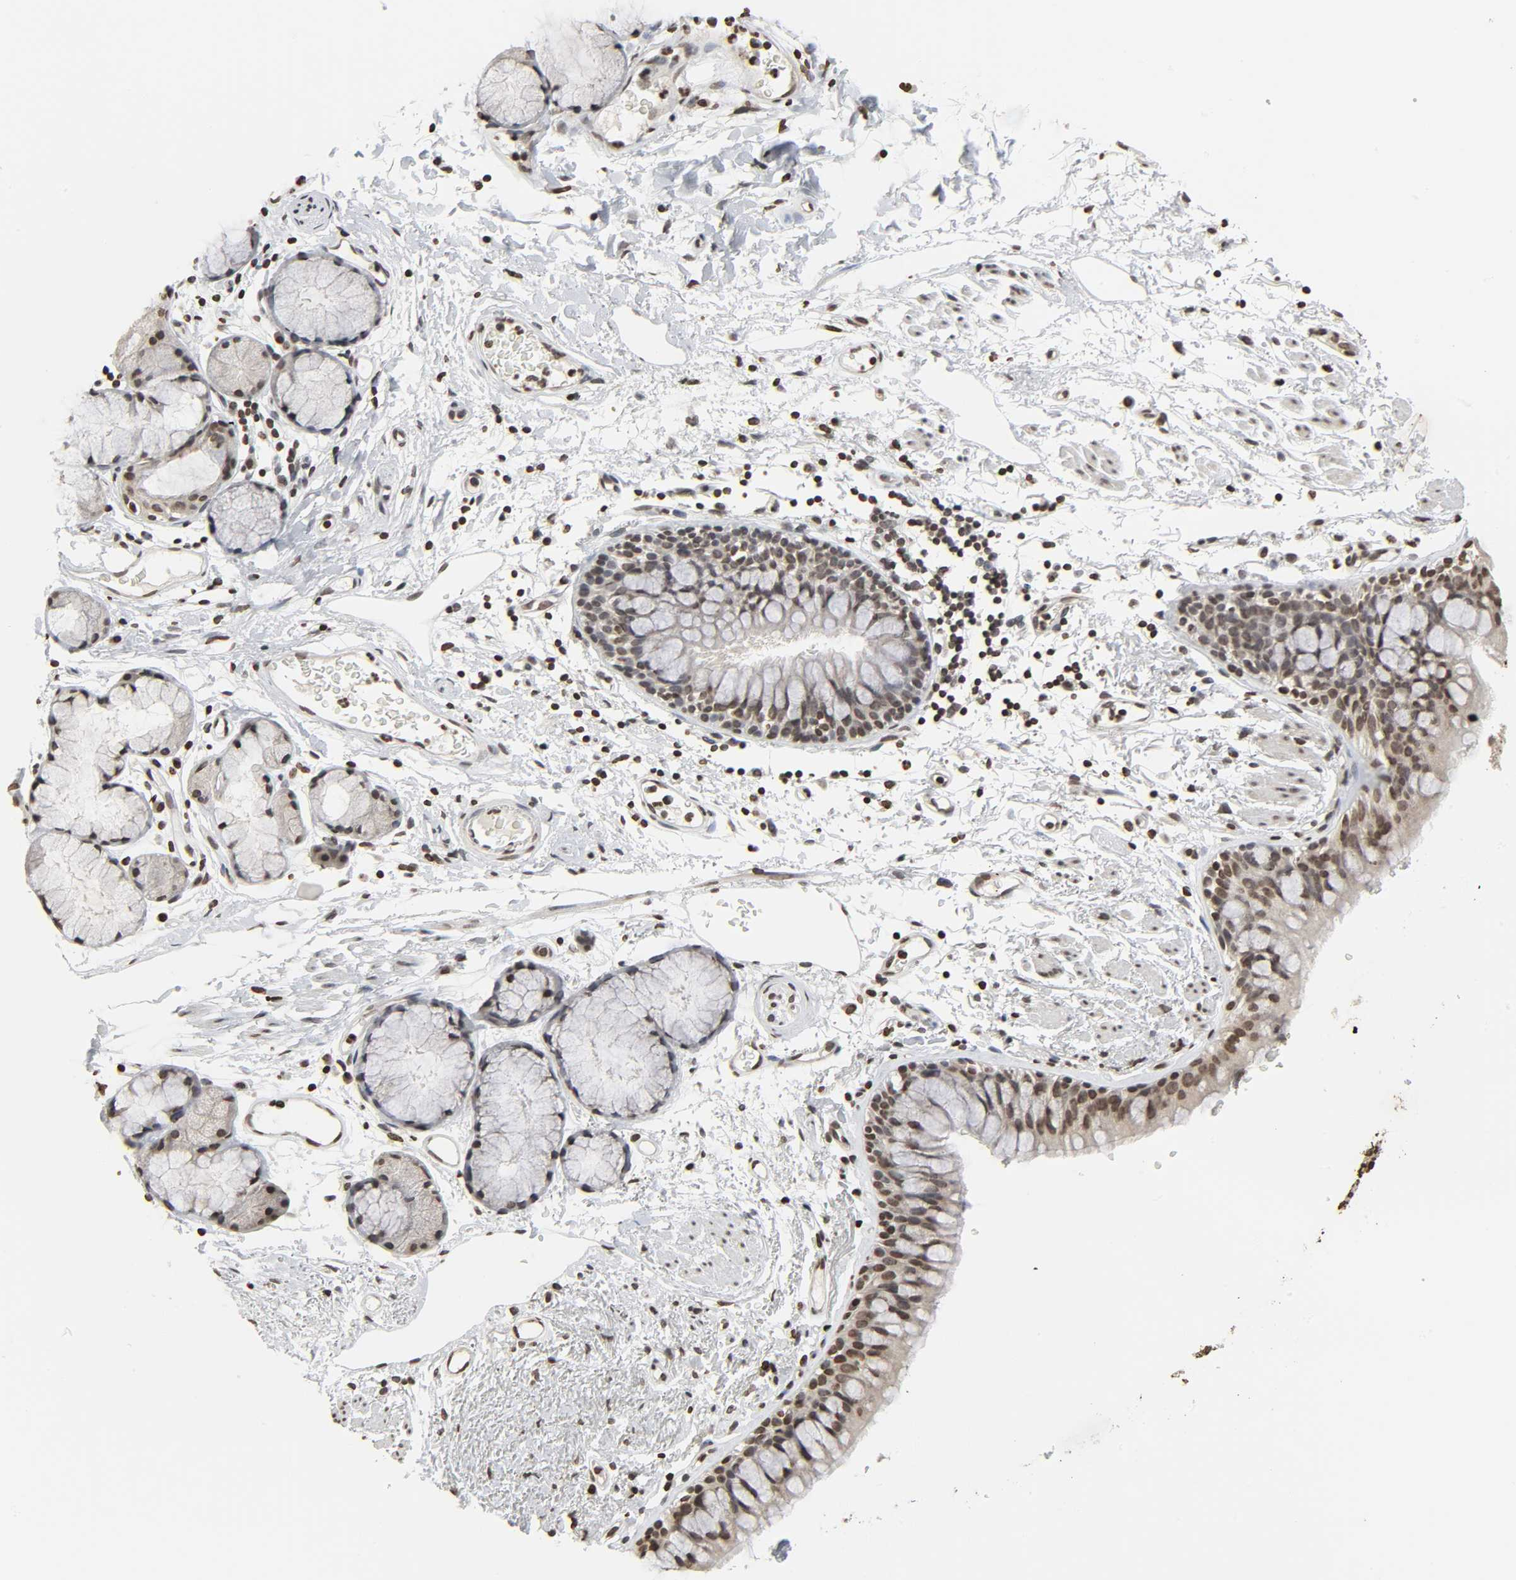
{"staining": {"intensity": "moderate", "quantity": ">75%", "location": "nuclear"}, "tissue": "bronchus", "cell_type": "Respiratory epithelial cells", "image_type": "normal", "snomed": [{"axis": "morphology", "description": "Normal tissue, NOS"}, {"axis": "topography", "description": "Bronchus"}], "caption": "Brown immunohistochemical staining in normal human bronchus exhibits moderate nuclear positivity in about >75% of respiratory epithelial cells.", "gene": "ELAVL1", "patient": {"sex": "female", "age": 73}}